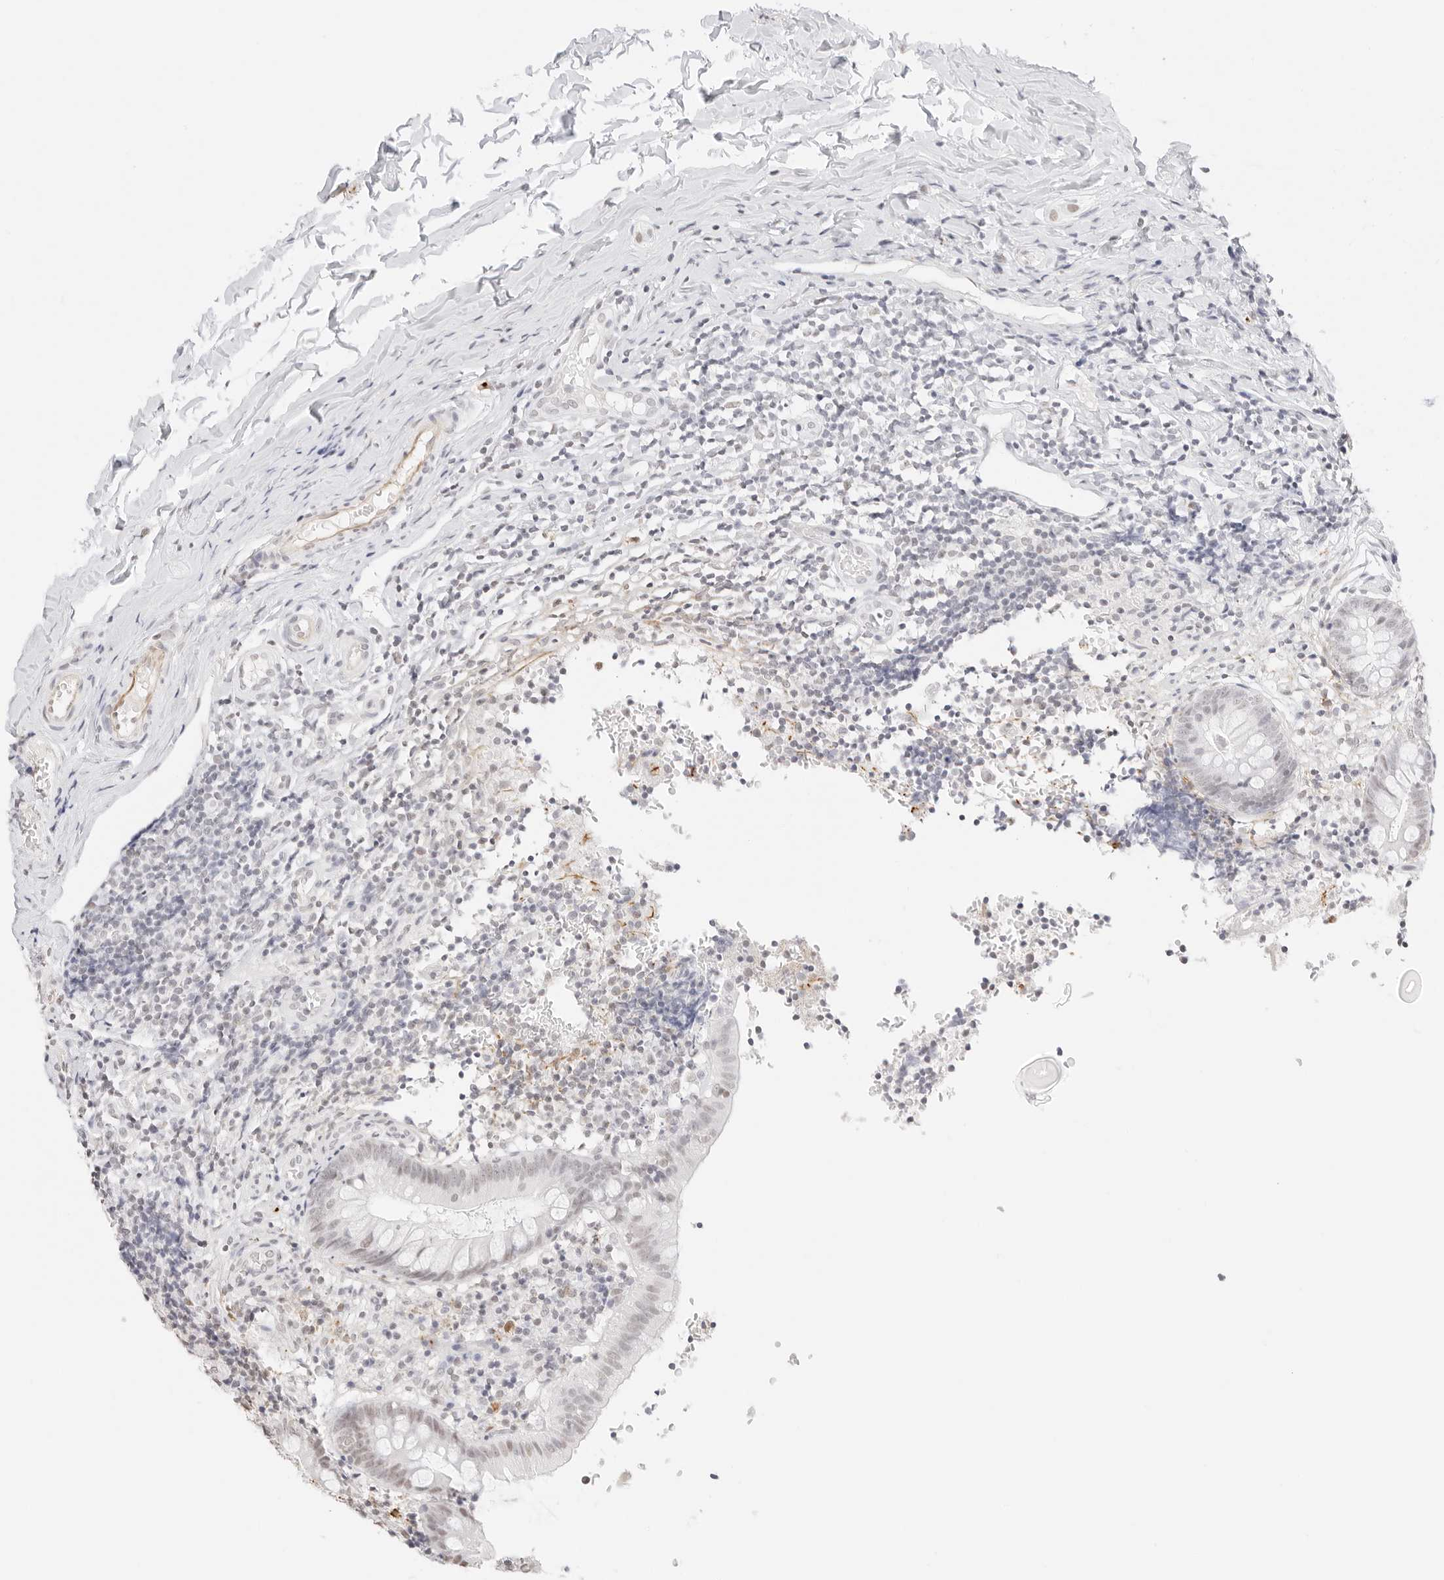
{"staining": {"intensity": "negative", "quantity": "none", "location": "none"}, "tissue": "appendix", "cell_type": "Glandular cells", "image_type": "normal", "snomed": [{"axis": "morphology", "description": "Normal tissue, NOS"}, {"axis": "topography", "description": "Appendix"}], "caption": "Protein analysis of normal appendix reveals no significant expression in glandular cells. (Immunohistochemistry, brightfield microscopy, high magnification).", "gene": "FBLN5", "patient": {"sex": "male", "age": 8}}